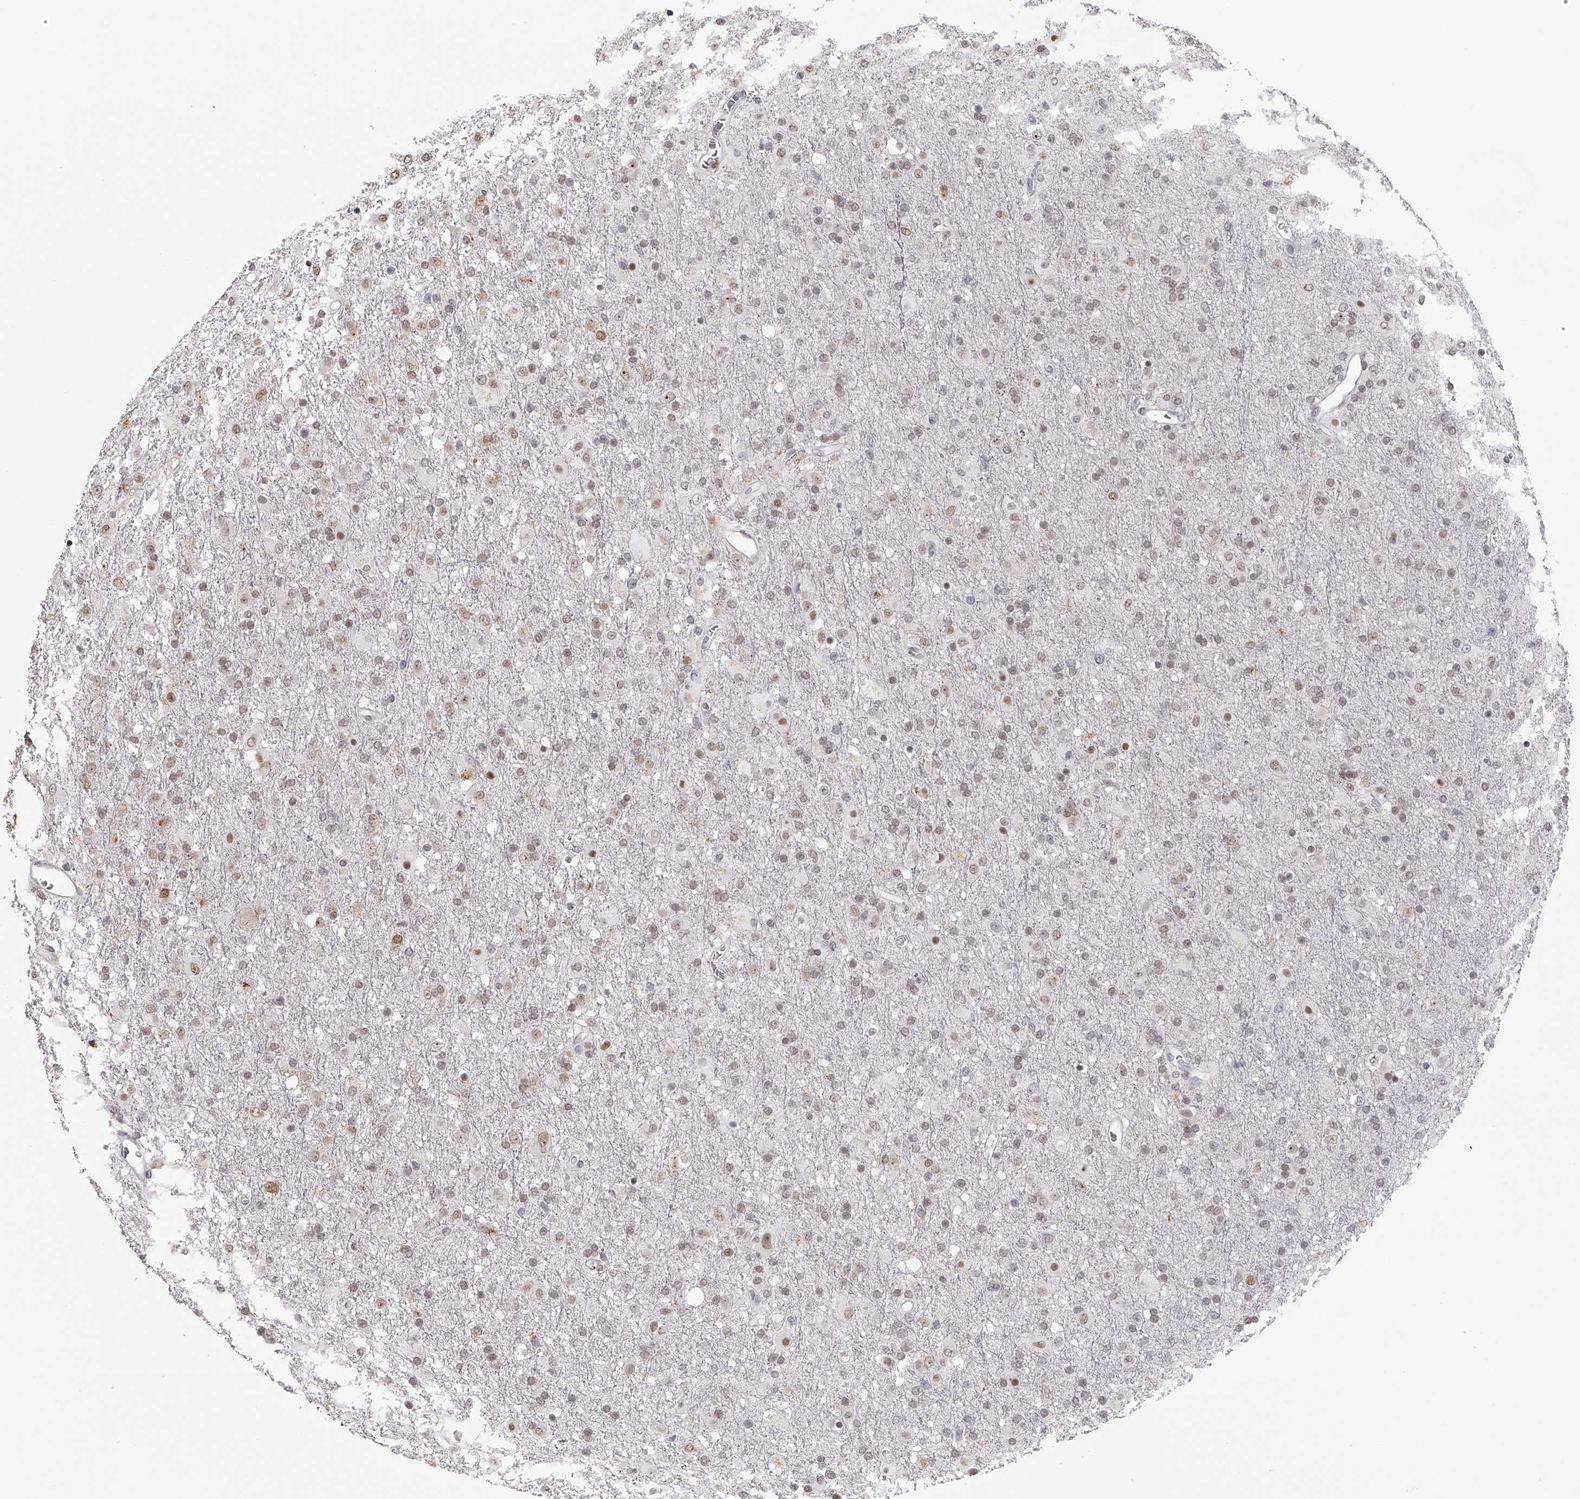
{"staining": {"intensity": "weak", "quantity": "<25%", "location": "nuclear"}, "tissue": "glioma", "cell_type": "Tumor cells", "image_type": "cancer", "snomed": [{"axis": "morphology", "description": "Glioma, malignant, Low grade"}, {"axis": "topography", "description": "Brain"}], "caption": "Immunohistochemical staining of malignant low-grade glioma displays no significant positivity in tumor cells. (Stains: DAB (3,3'-diaminobenzidine) IHC with hematoxylin counter stain, Microscopy: brightfield microscopy at high magnification).", "gene": "RNF220", "patient": {"sex": "male", "age": 65}}